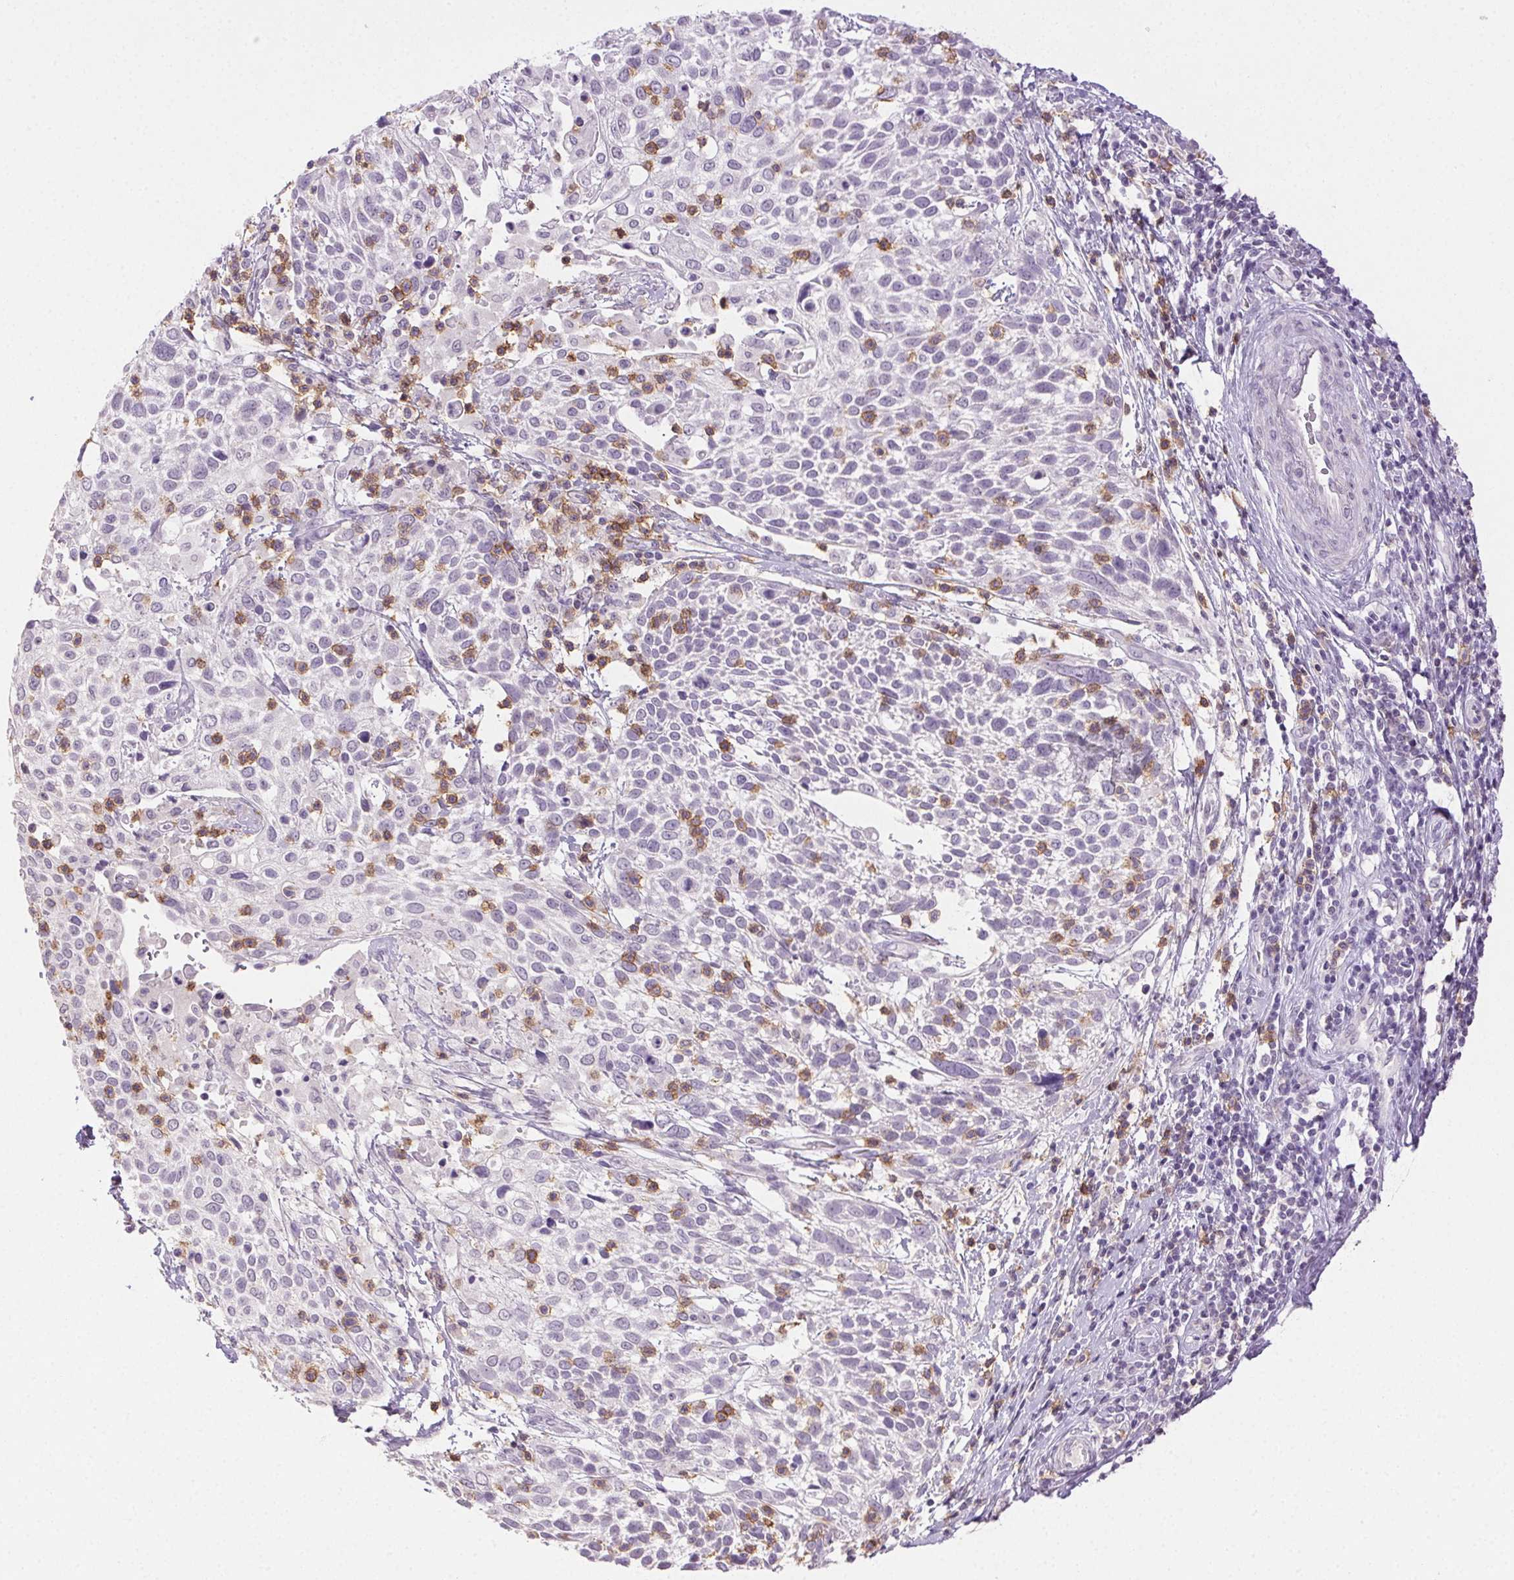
{"staining": {"intensity": "negative", "quantity": "none", "location": "none"}, "tissue": "cervical cancer", "cell_type": "Tumor cells", "image_type": "cancer", "snomed": [{"axis": "morphology", "description": "Squamous cell carcinoma, NOS"}, {"axis": "topography", "description": "Cervix"}], "caption": "A photomicrograph of cervical cancer (squamous cell carcinoma) stained for a protein reveals no brown staining in tumor cells.", "gene": "AKAP5", "patient": {"sex": "female", "age": 61}}